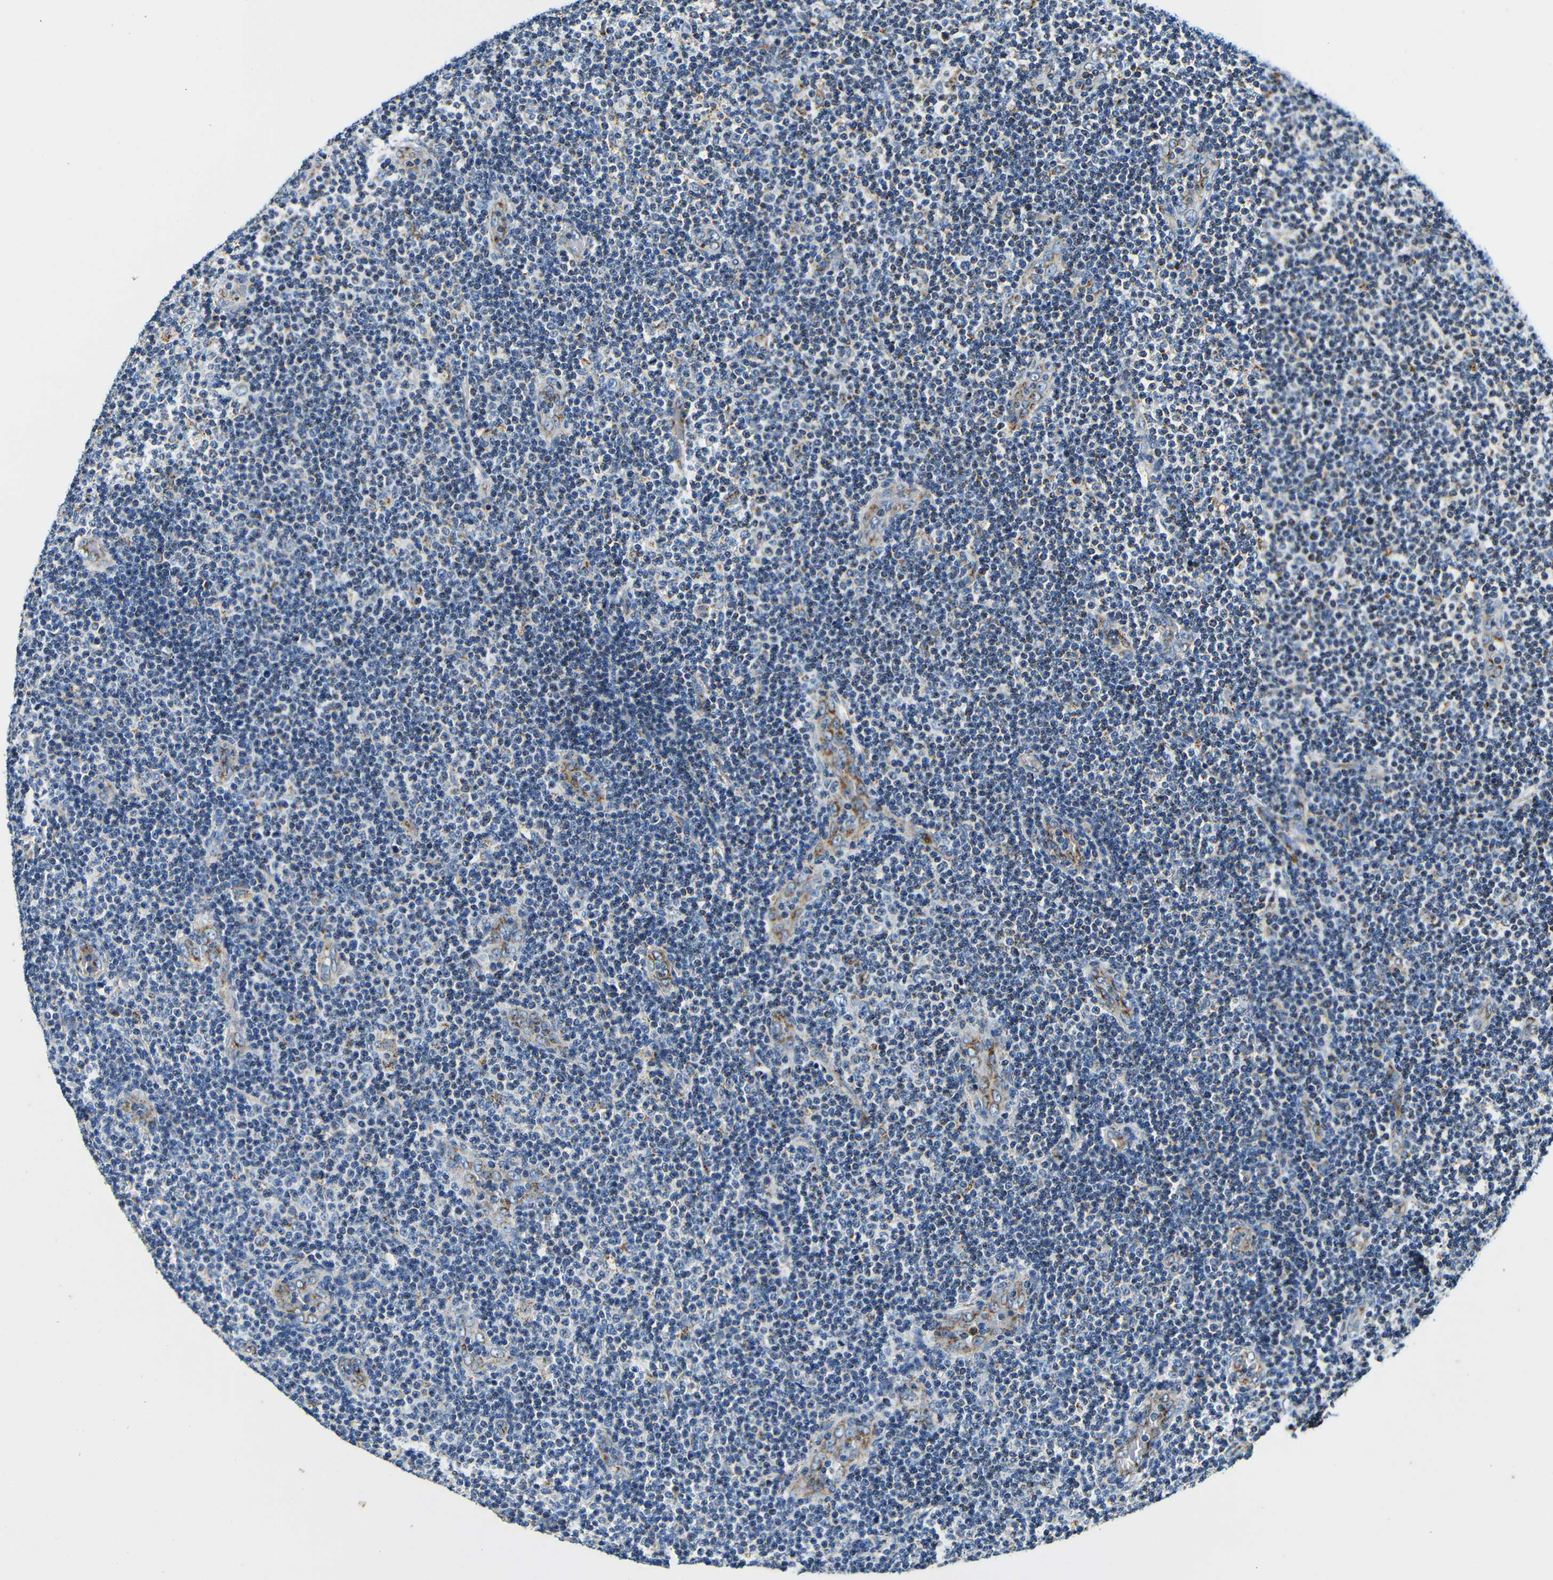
{"staining": {"intensity": "negative", "quantity": "none", "location": "none"}, "tissue": "lymphoma", "cell_type": "Tumor cells", "image_type": "cancer", "snomed": [{"axis": "morphology", "description": "Malignant lymphoma, non-Hodgkin's type, Low grade"}, {"axis": "topography", "description": "Lymph node"}], "caption": "The immunohistochemistry (IHC) image has no significant positivity in tumor cells of malignant lymphoma, non-Hodgkin's type (low-grade) tissue.", "gene": "GALNT18", "patient": {"sex": "male", "age": 83}}